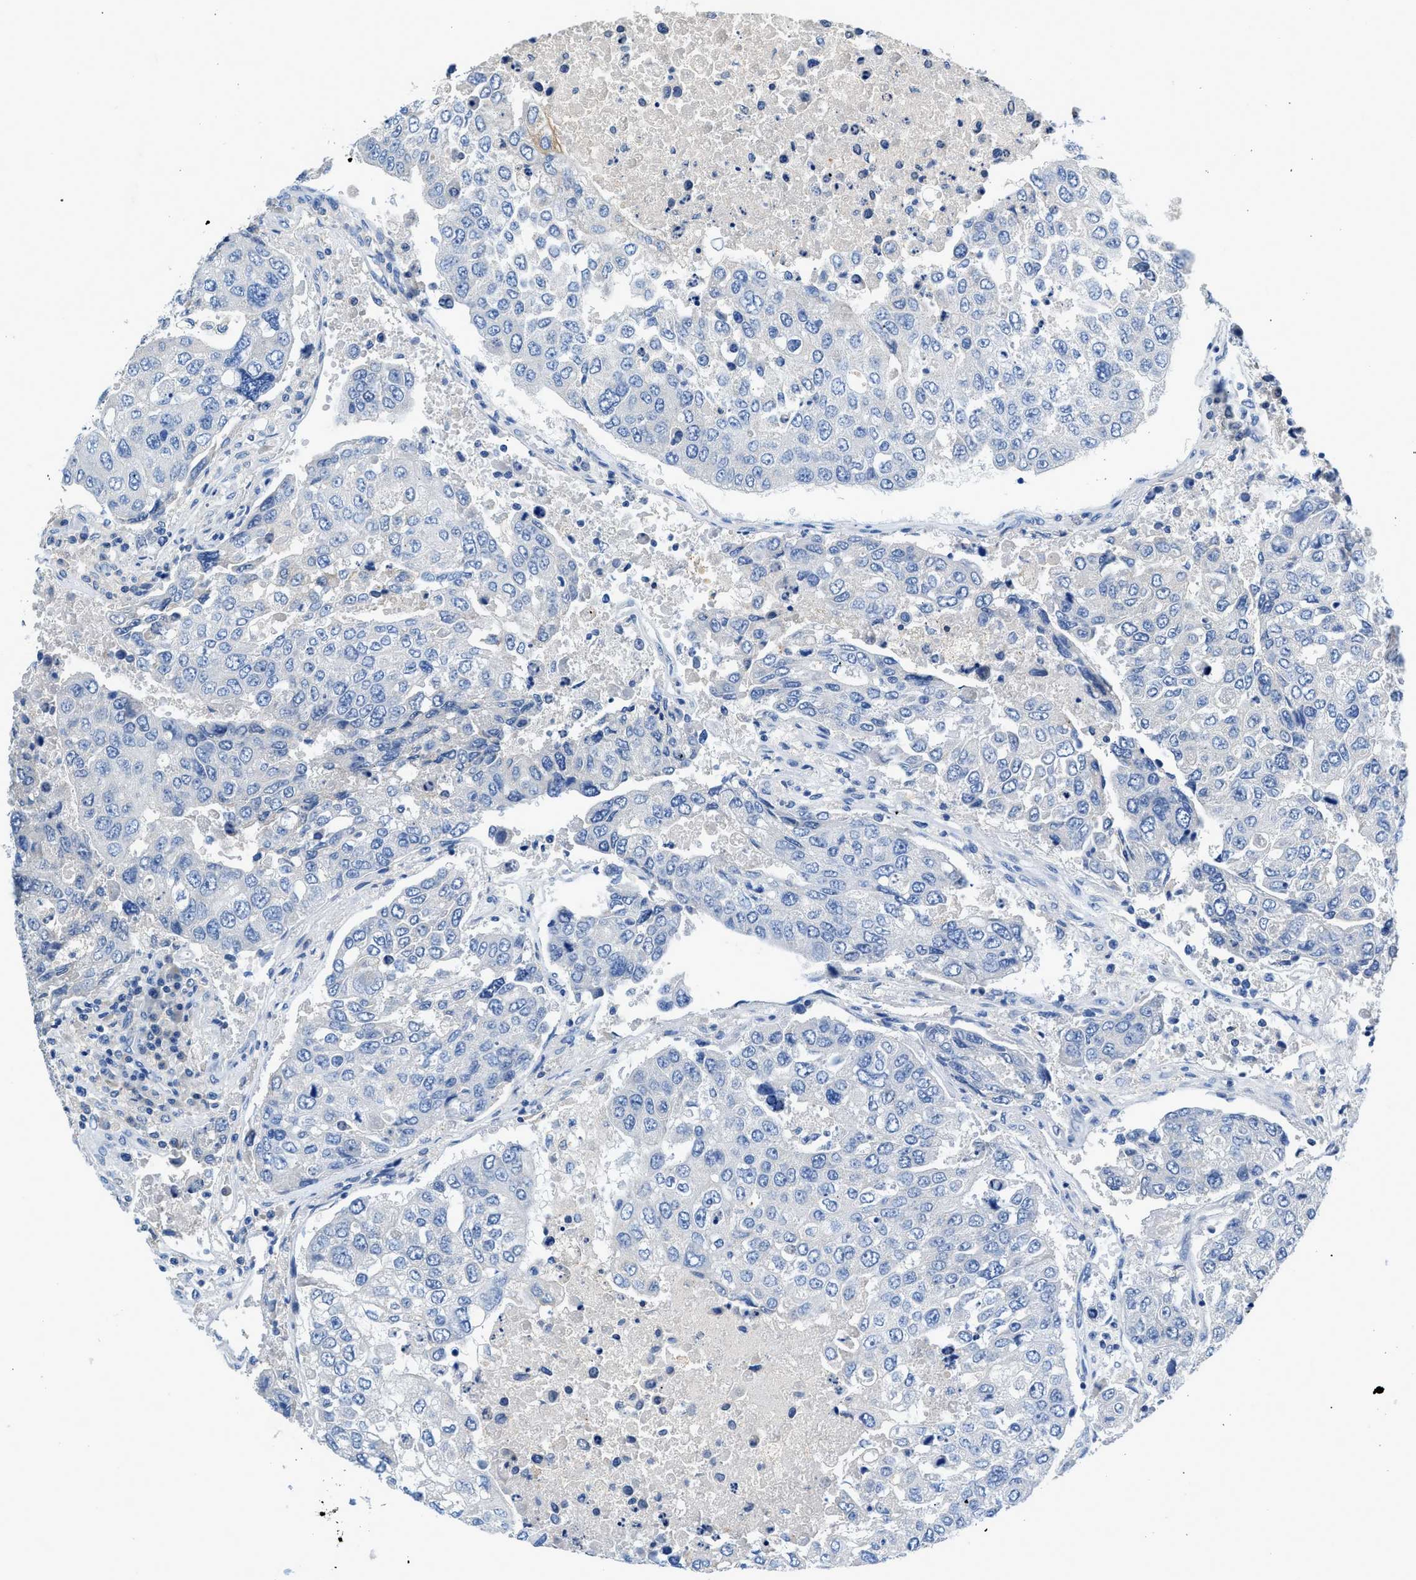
{"staining": {"intensity": "negative", "quantity": "none", "location": "none"}, "tissue": "urothelial cancer", "cell_type": "Tumor cells", "image_type": "cancer", "snomed": [{"axis": "morphology", "description": "Urothelial carcinoma, High grade"}, {"axis": "topography", "description": "Lymph node"}, {"axis": "topography", "description": "Urinary bladder"}], "caption": "High magnification brightfield microscopy of urothelial cancer stained with DAB (brown) and counterstained with hematoxylin (blue): tumor cells show no significant positivity.", "gene": "SLC10A6", "patient": {"sex": "male", "age": 51}}